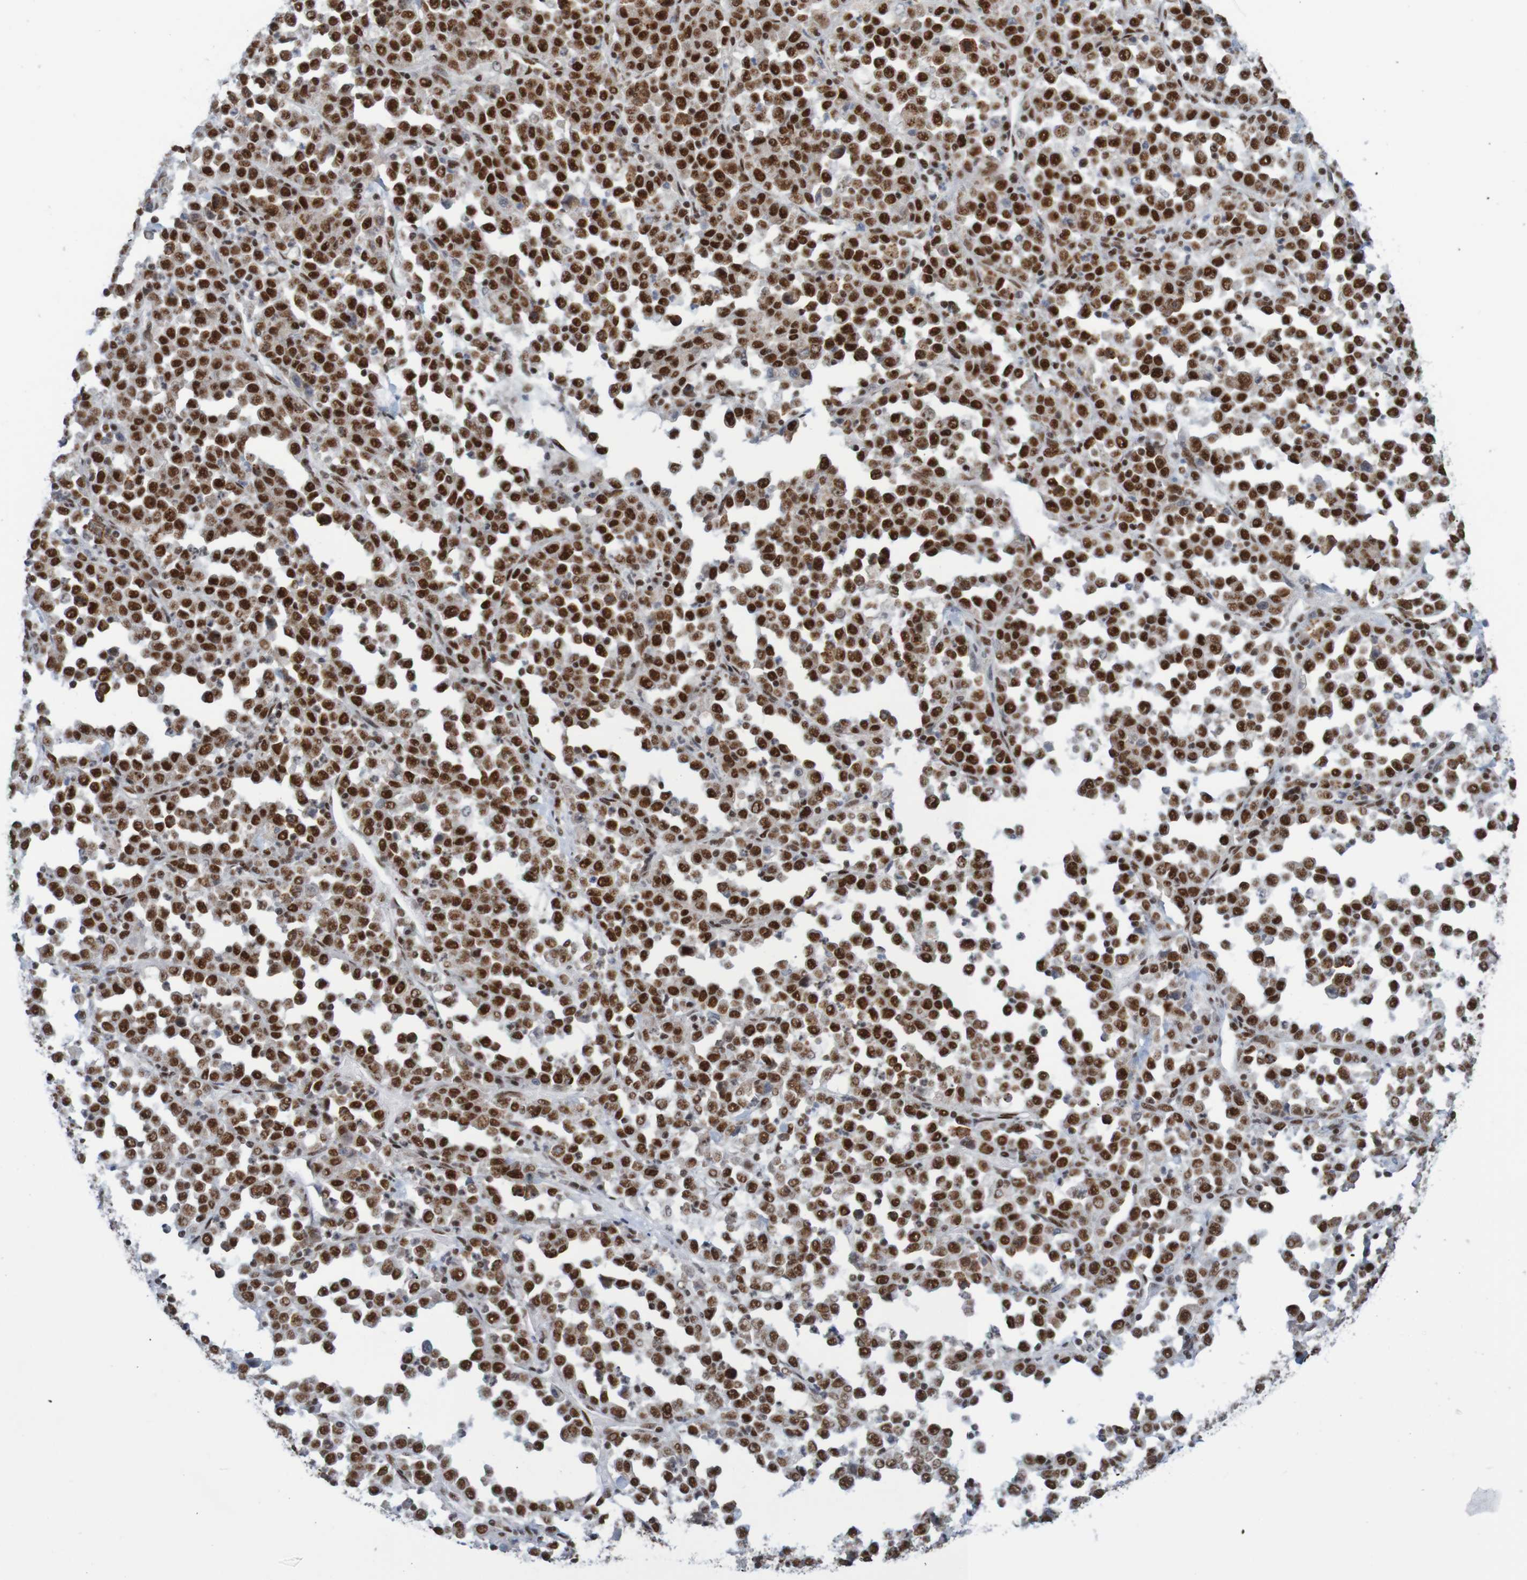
{"staining": {"intensity": "strong", "quantity": ">75%", "location": "nuclear"}, "tissue": "stomach cancer", "cell_type": "Tumor cells", "image_type": "cancer", "snomed": [{"axis": "morphology", "description": "Normal tissue, NOS"}, {"axis": "morphology", "description": "Adenocarcinoma, NOS"}, {"axis": "topography", "description": "Stomach, upper"}, {"axis": "topography", "description": "Stomach"}], "caption": "Immunohistochemistry (IHC) (DAB (3,3'-diaminobenzidine)) staining of stomach cancer (adenocarcinoma) shows strong nuclear protein expression in about >75% of tumor cells.", "gene": "THRAP3", "patient": {"sex": "male", "age": 59}}